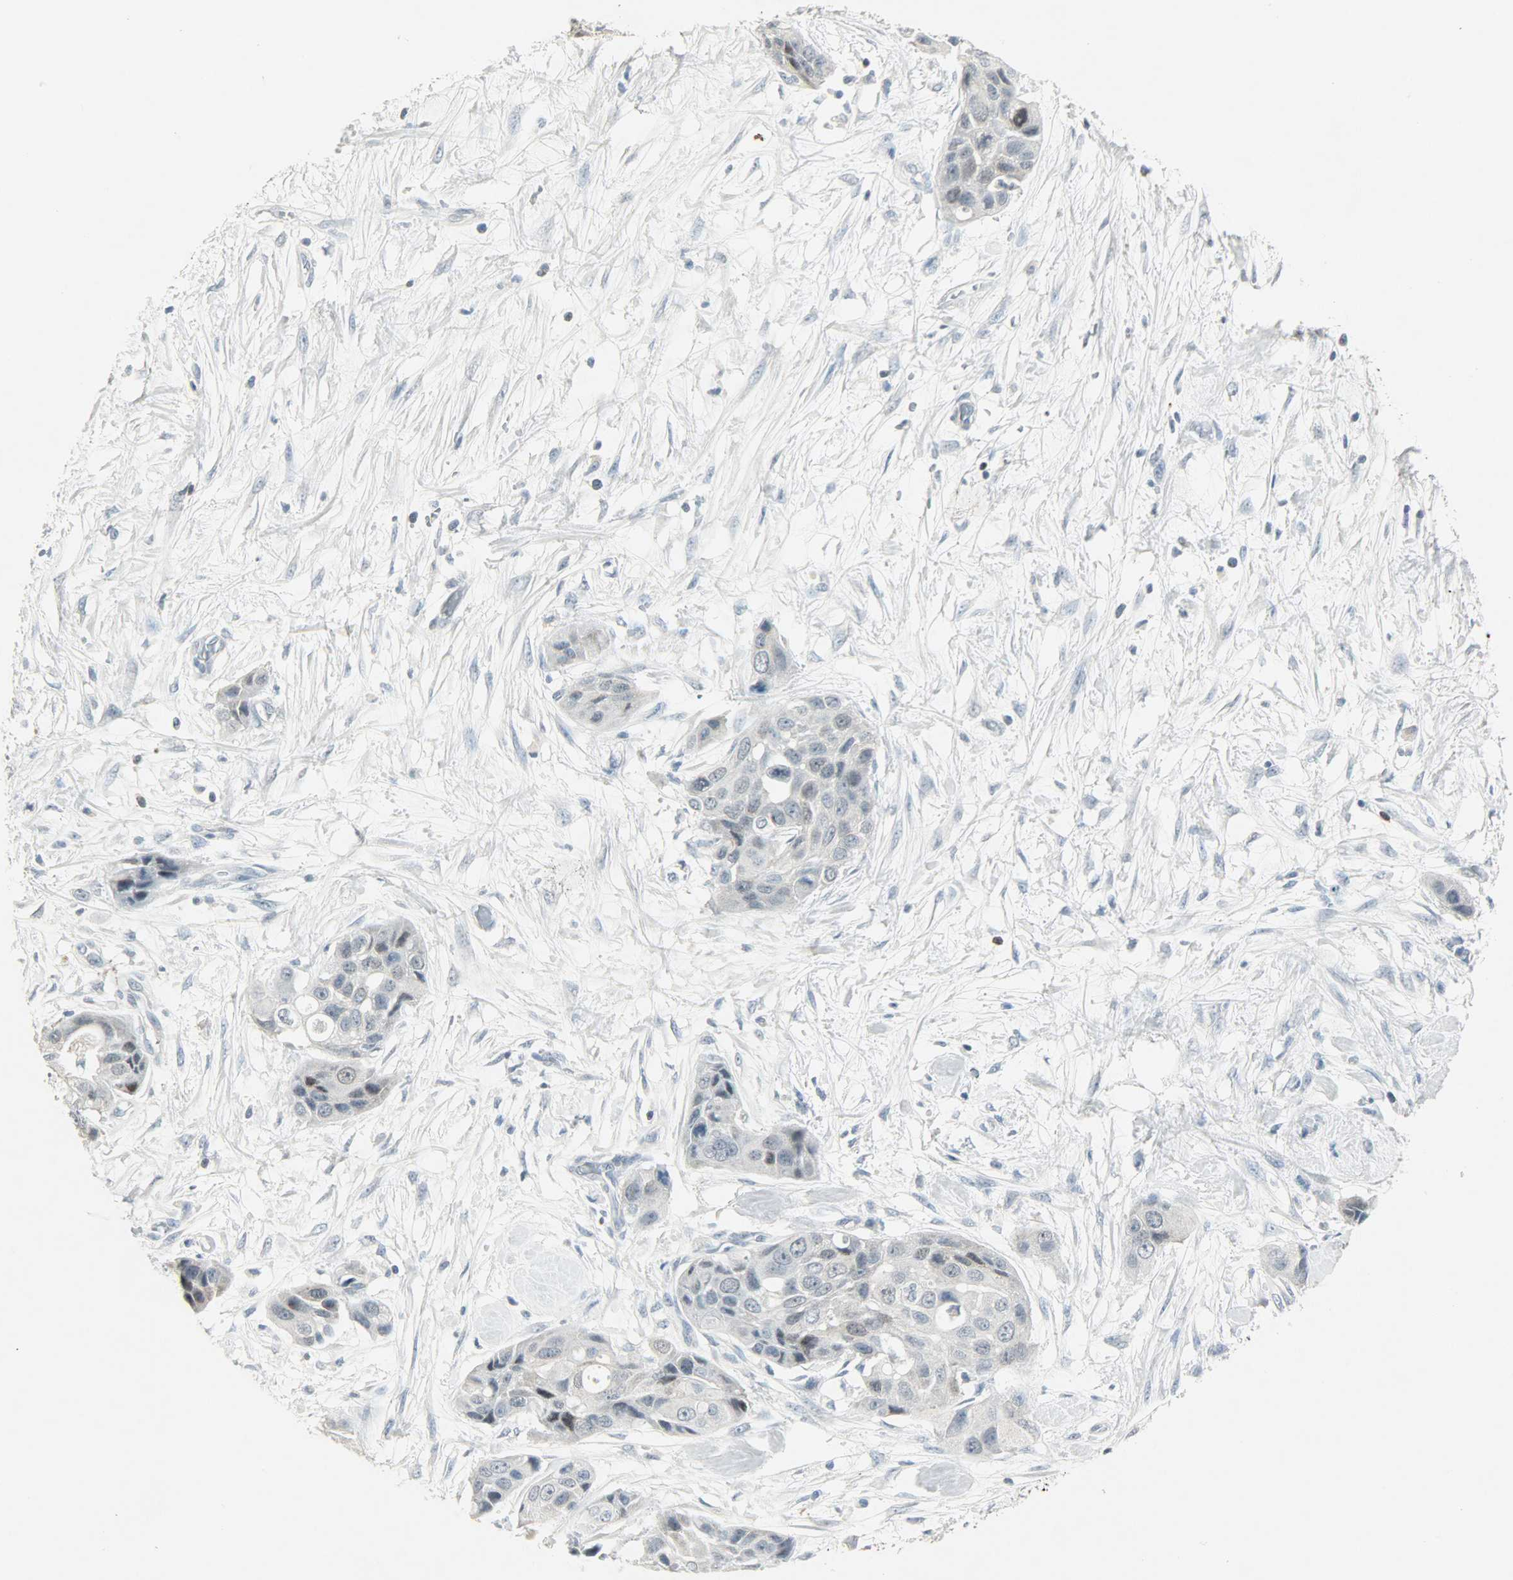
{"staining": {"intensity": "moderate", "quantity": "<25%", "location": "cytoplasmic/membranous,nuclear"}, "tissue": "pancreatic cancer", "cell_type": "Tumor cells", "image_type": "cancer", "snomed": [{"axis": "morphology", "description": "Adenocarcinoma, NOS"}, {"axis": "topography", "description": "Pancreas"}], "caption": "This is a photomicrograph of IHC staining of adenocarcinoma (pancreatic), which shows moderate positivity in the cytoplasmic/membranous and nuclear of tumor cells.", "gene": "CAMK4", "patient": {"sex": "female", "age": 60}}